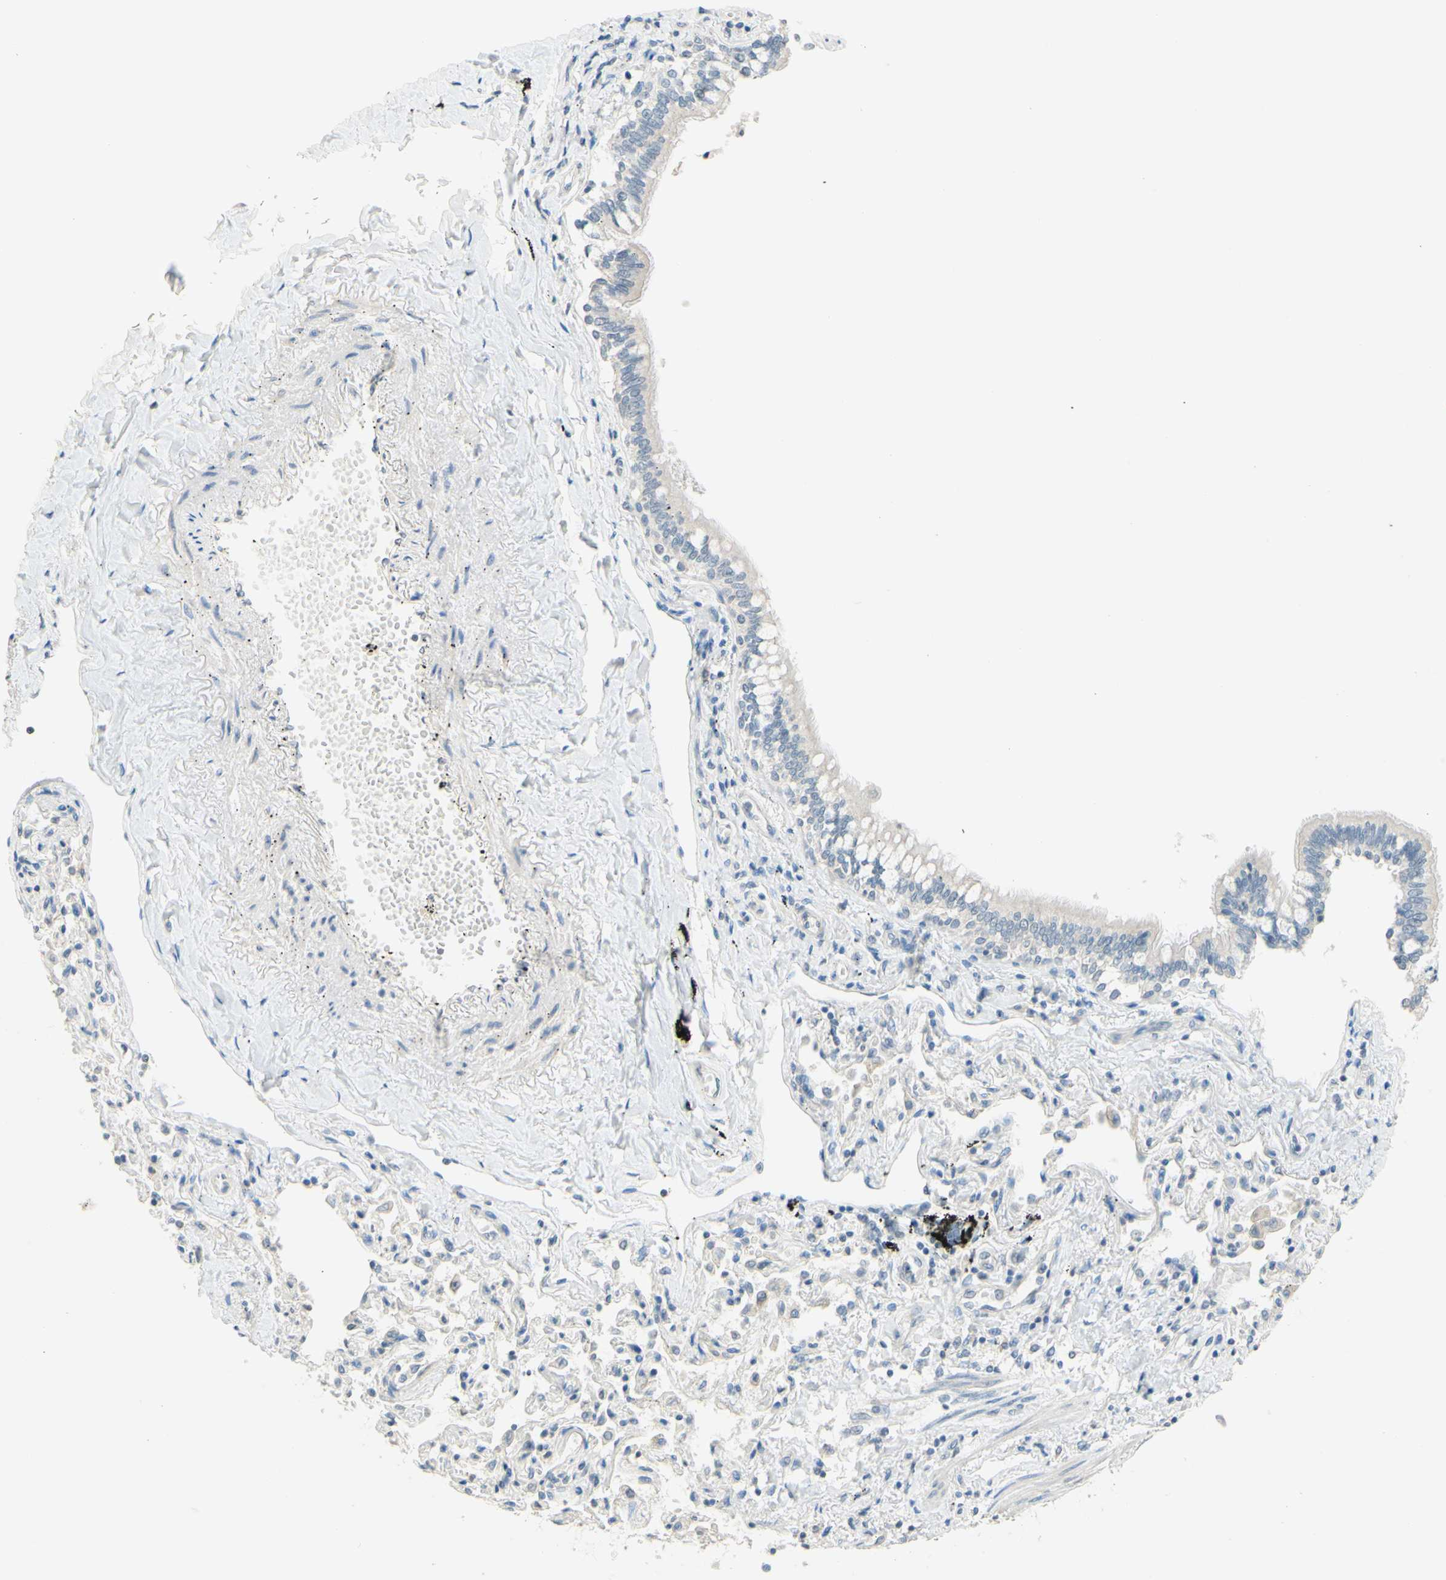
{"staining": {"intensity": "weak", "quantity": "25%-75%", "location": "cytoplasmic/membranous"}, "tissue": "bronchus", "cell_type": "Respiratory epithelial cells", "image_type": "normal", "snomed": [{"axis": "morphology", "description": "Normal tissue, NOS"}, {"axis": "topography", "description": "Bronchus"}, {"axis": "topography", "description": "Lung"}], "caption": "Human bronchus stained with a brown dye demonstrates weak cytoplasmic/membranous positive expression in about 25%-75% of respiratory epithelial cells.", "gene": "MAG", "patient": {"sex": "male", "age": 64}}